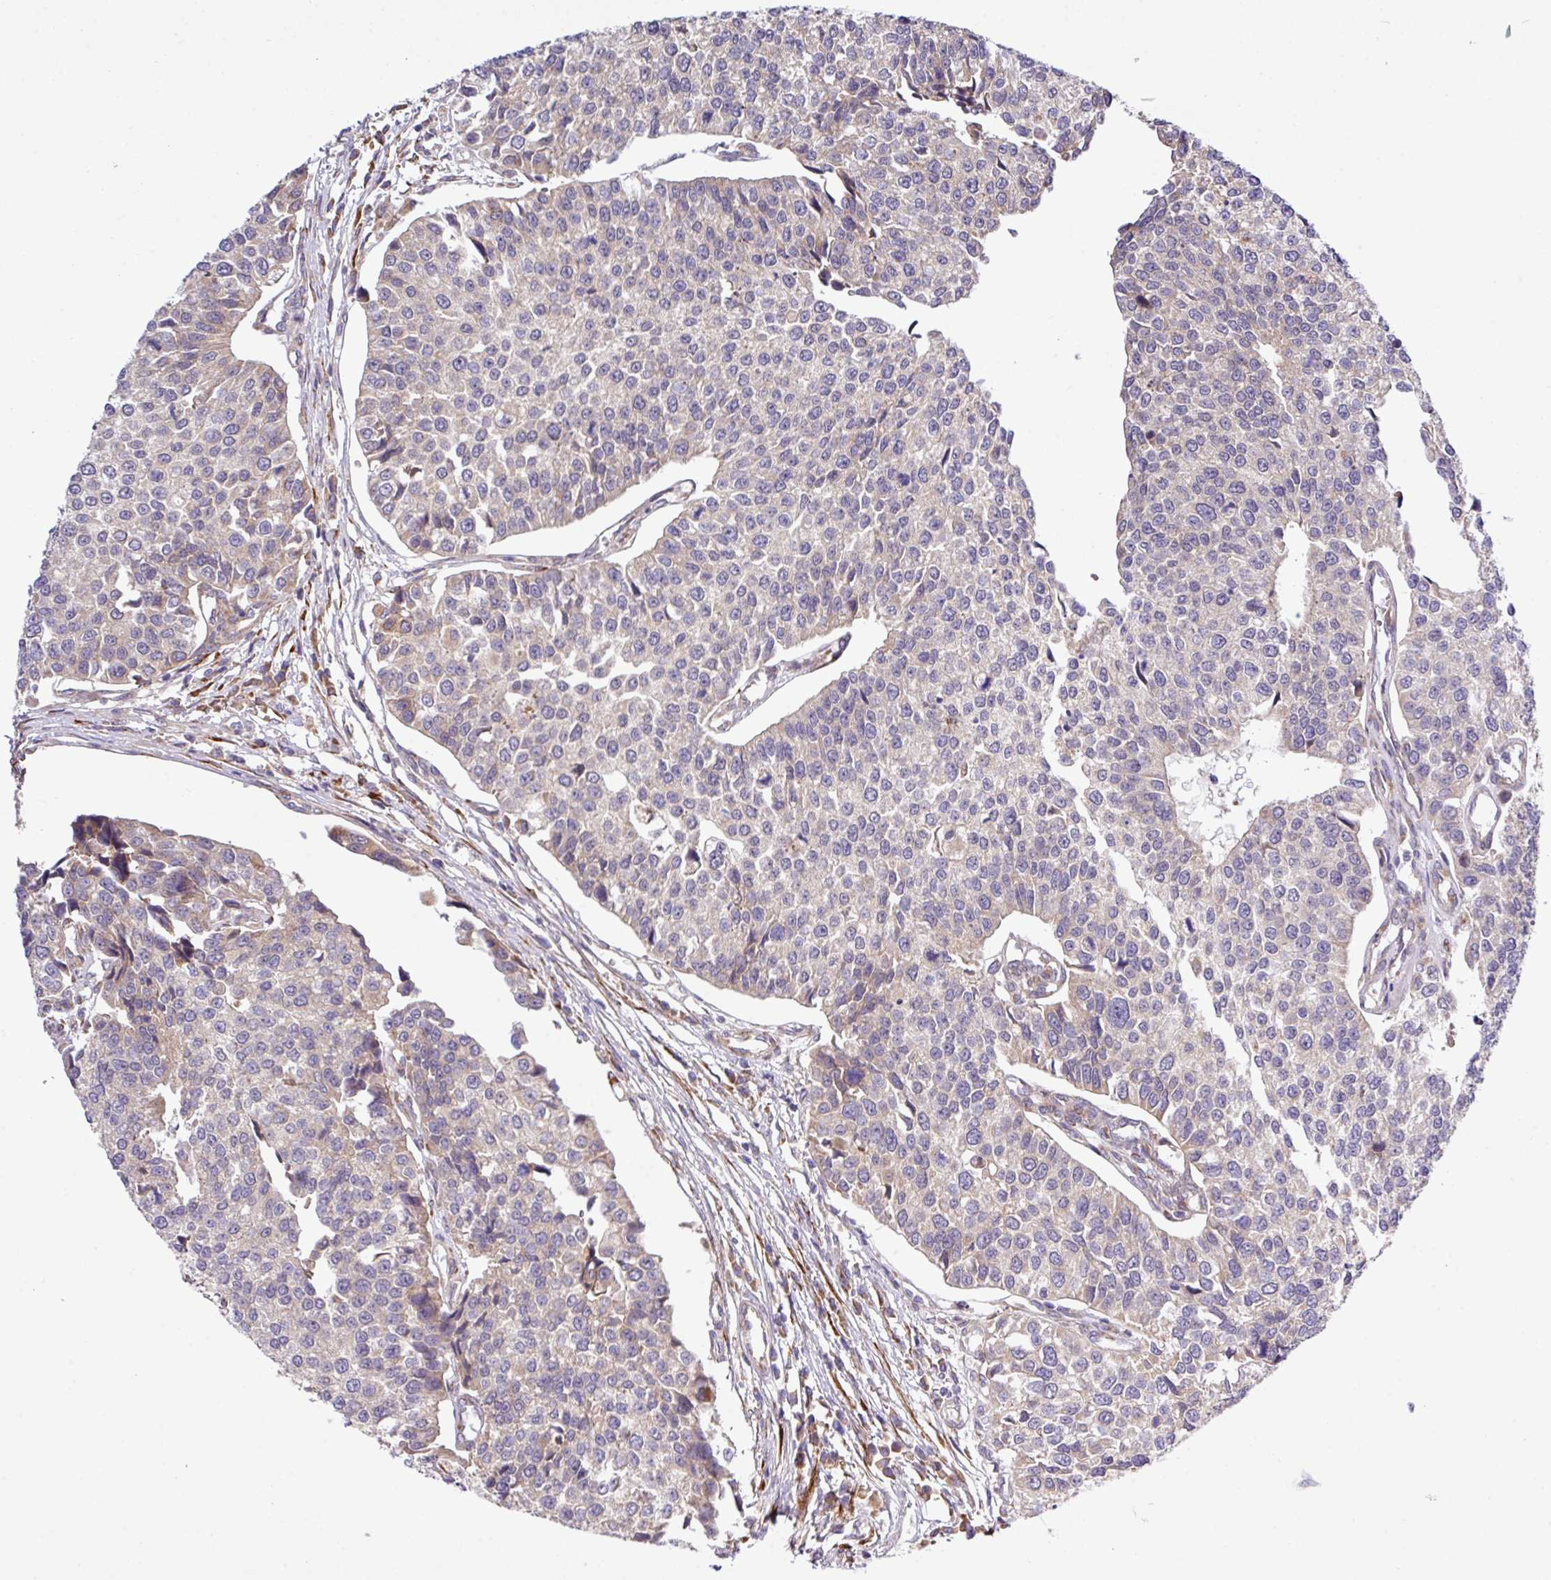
{"staining": {"intensity": "weak", "quantity": "<25%", "location": "cytoplasmic/membranous"}, "tissue": "urothelial cancer", "cell_type": "Tumor cells", "image_type": "cancer", "snomed": [{"axis": "morphology", "description": "Urothelial carcinoma, Low grade"}, {"axis": "topography", "description": "Urinary bladder"}], "caption": "Histopathology image shows no significant protein staining in tumor cells of urothelial carcinoma (low-grade).", "gene": "TM2D2", "patient": {"sex": "female", "age": 78}}